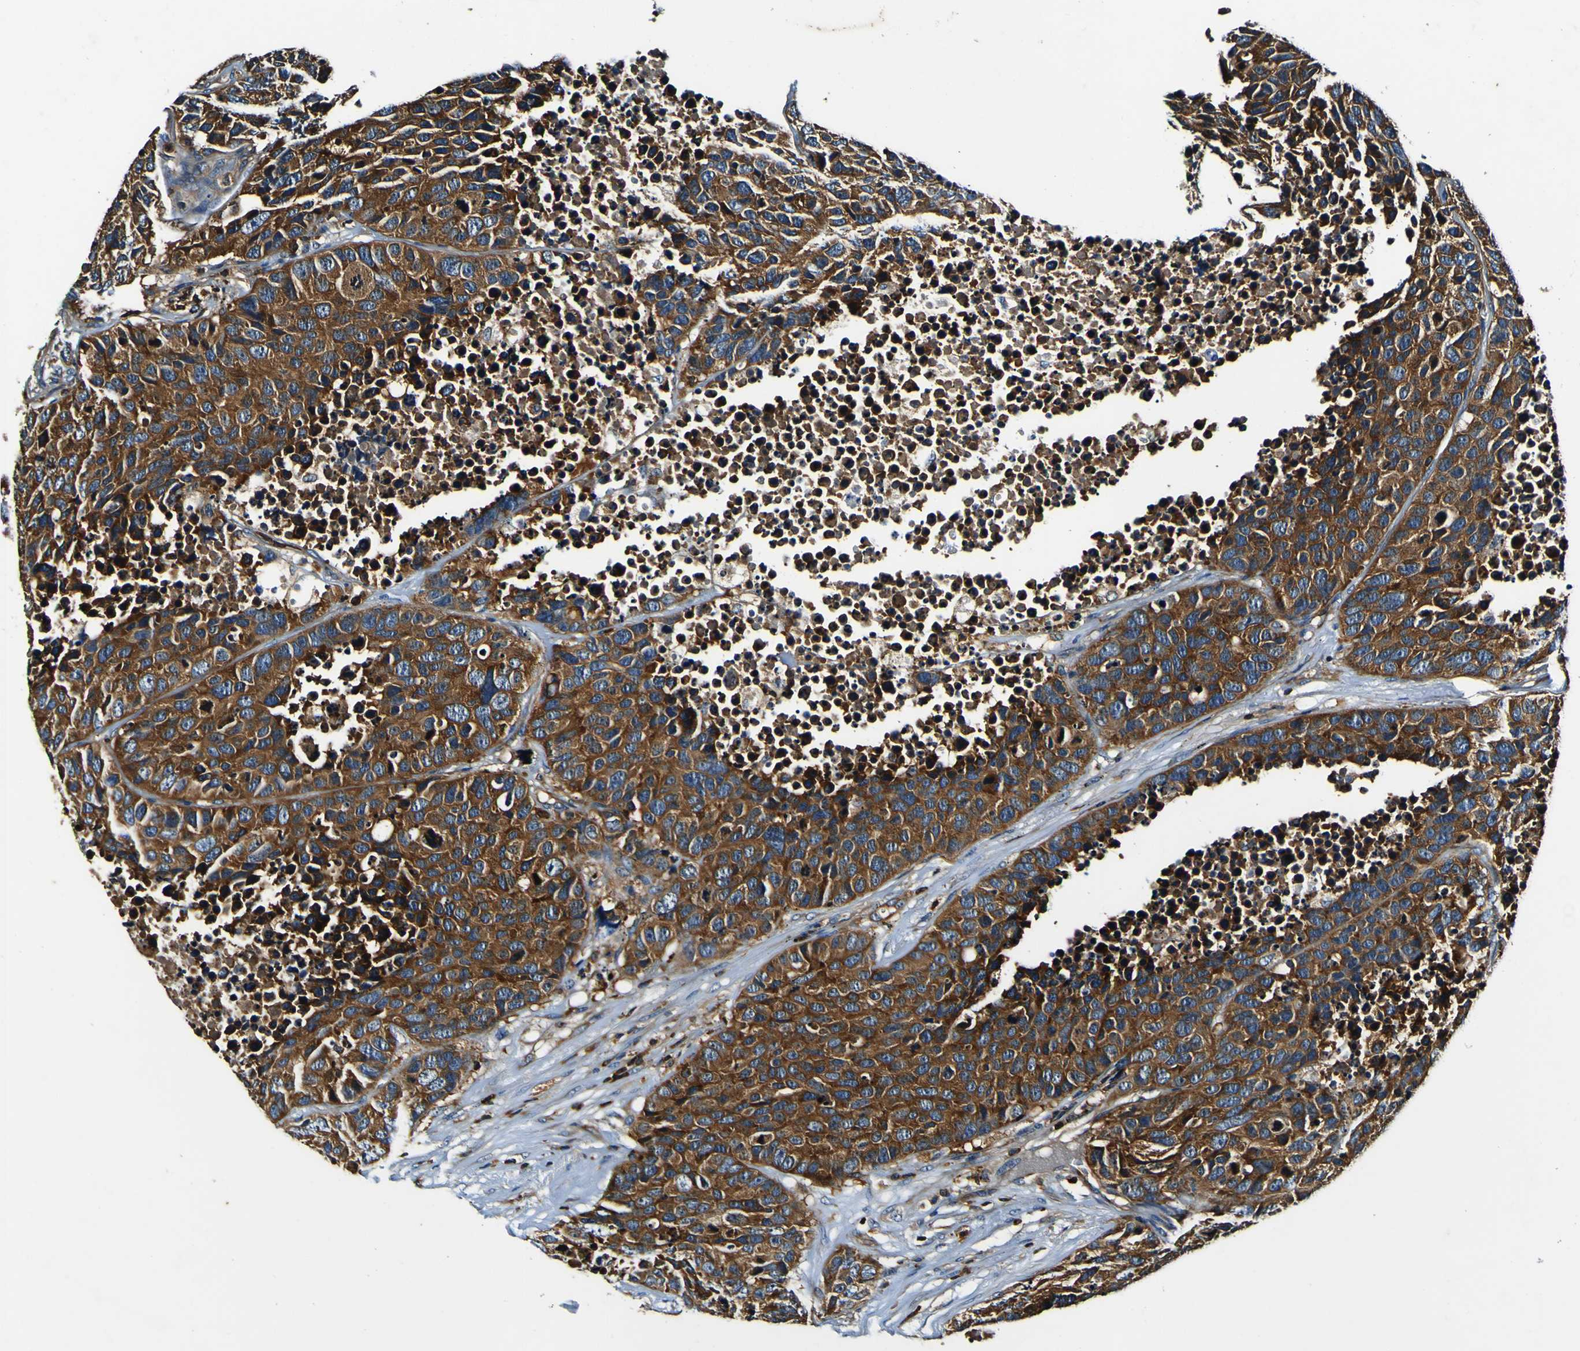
{"staining": {"intensity": "strong", "quantity": ">75%", "location": "cytoplasmic/membranous"}, "tissue": "carcinoid", "cell_type": "Tumor cells", "image_type": "cancer", "snomed": [{"axis": "morphology", "description": "Carcinoid, malignant, NOS"}, {"axis": "topography", "description": "Lung"}], "caption": "A high amount of strong cytoplasmic/membranous positivity is appreciated in approximately >75% of tumor cells in carcinoid tissue.", "gene": "RHOT2", "patient": {"sex": "male", "age": 60}}